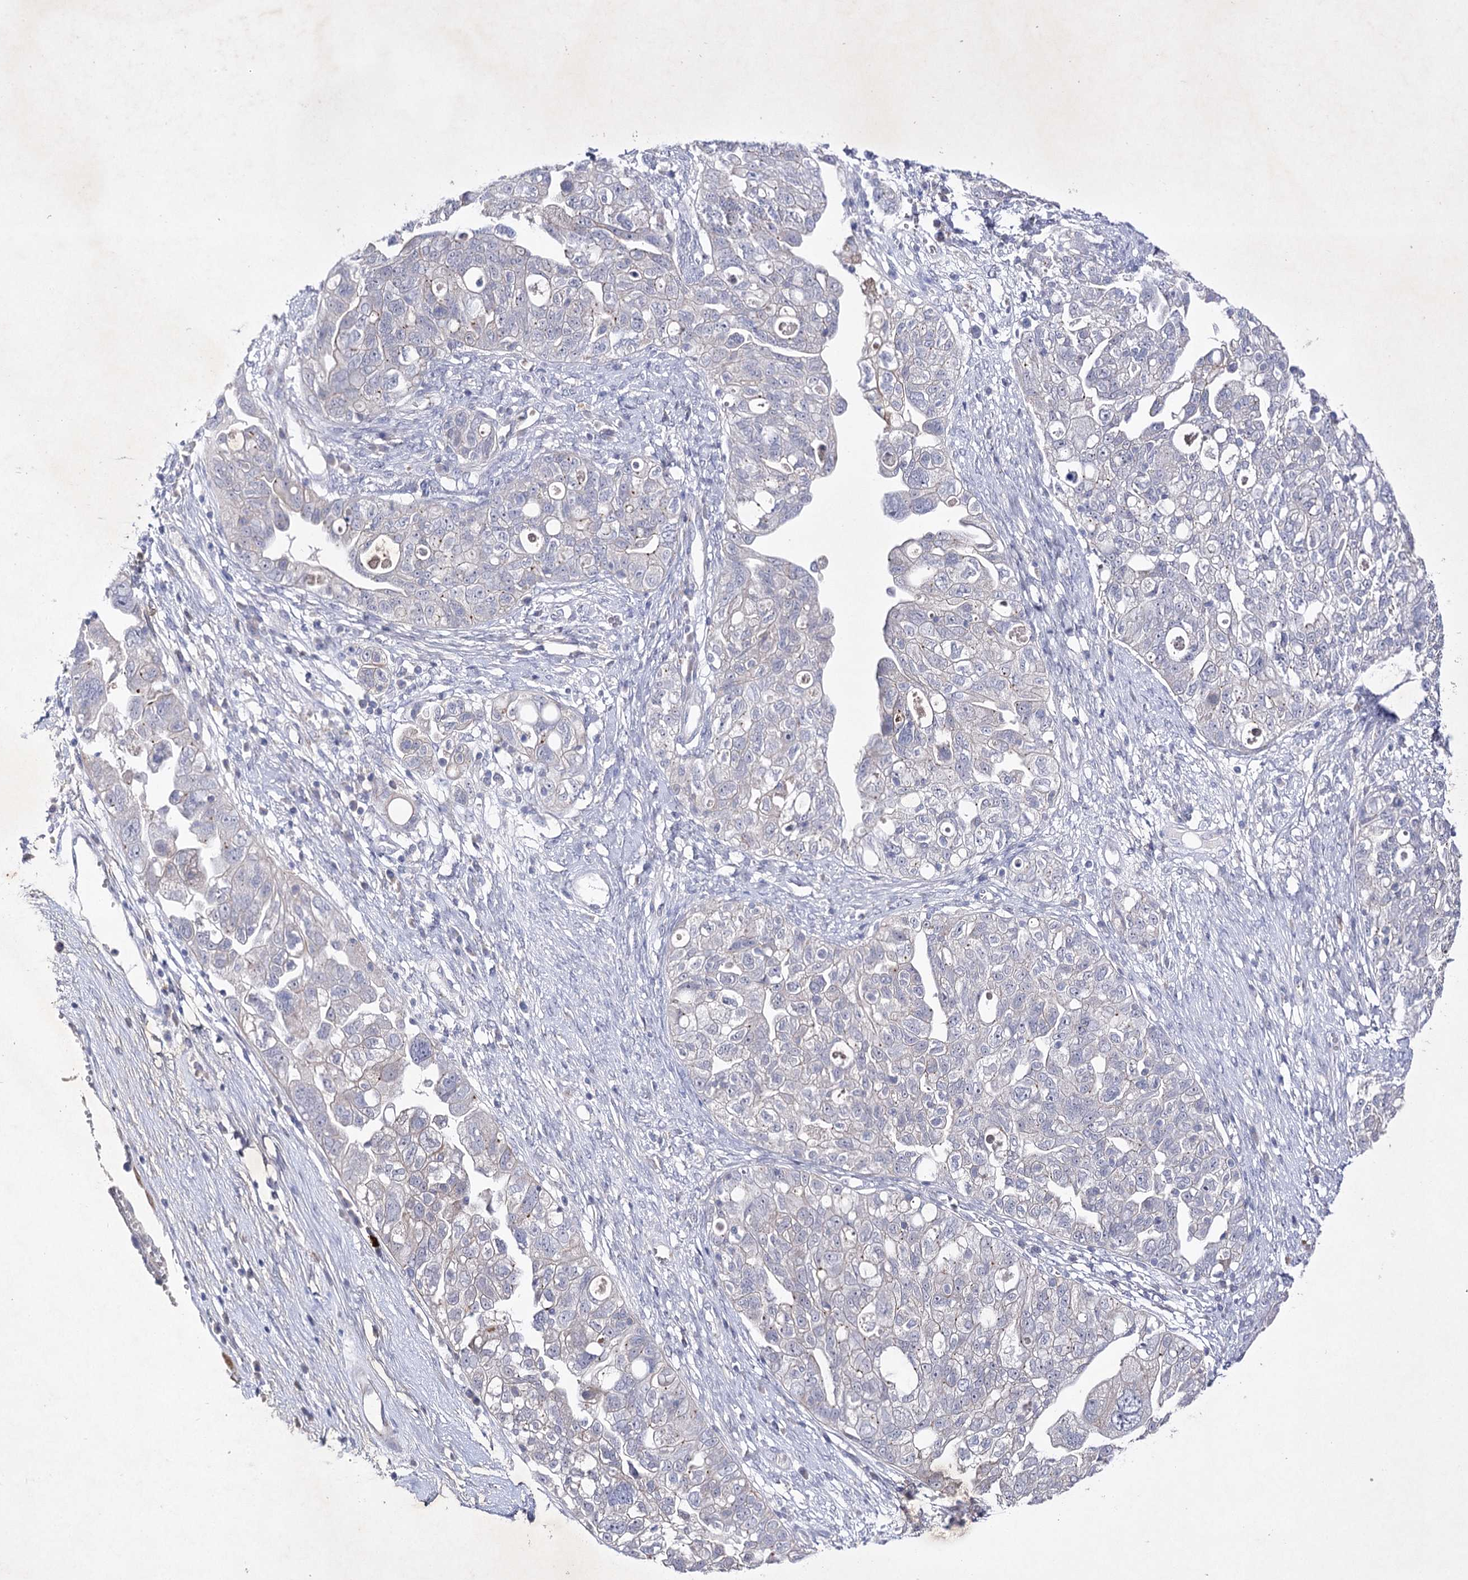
{"staining": {"intensity": "negative", "quantity": "none", "location": "none"}, "tissue": "ovarian cancer", "cell_type": "Tumor cells", "image_type": "cancer", "snomed": [{"axis": "morphology", "description": "Carcinoma, NOS"}, {"axis": "morphology", "description": "Cystadenocarcinoma, serous, NOS"}, {"axis": "topography", "description": "Ovary"}], "caption": "Micrograph shows no significant protein positivity in tumor cells of ovarian cancer.", "gene": "COX15", "patient": {"sex": "female", "age": 69}}